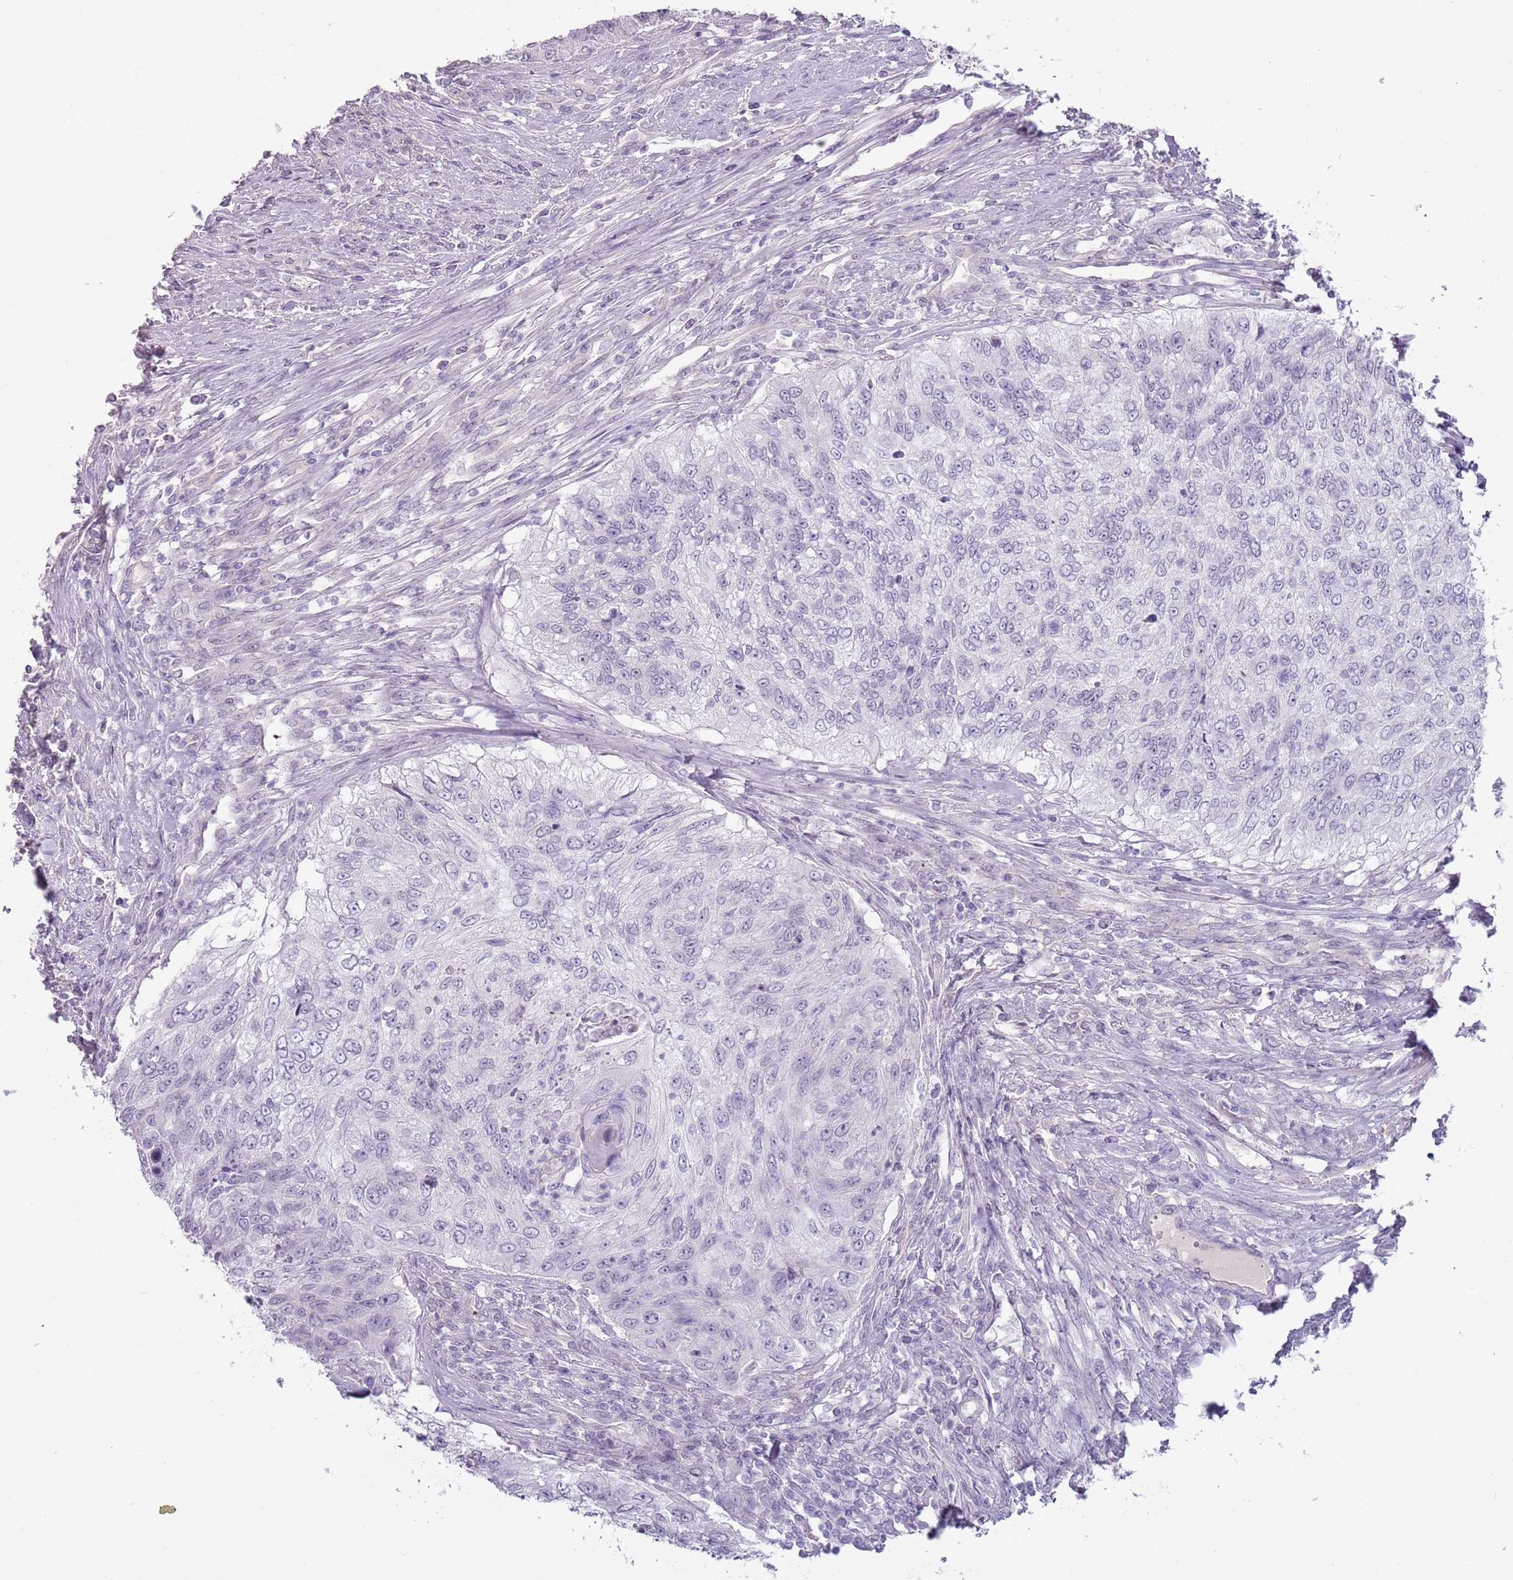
{"staining": {"intensity": "negative", "quantity": "none", "location": "none"}, "tissue": "urothelial cancer", "cell_type": "Tumor cells", "image_type": "cancer", "snomed": [{"axis": "morphology", "description": "Urothelial carcinoma, High grade"}, {"axis": "topography", "description": "Urinary bladder"}], "caption": "Histopathology image shows no protein staining in tumor cells of urothelial cancer tissue.", "gene": "RFX2", "patient": {"sex": "female", "age": 60}}